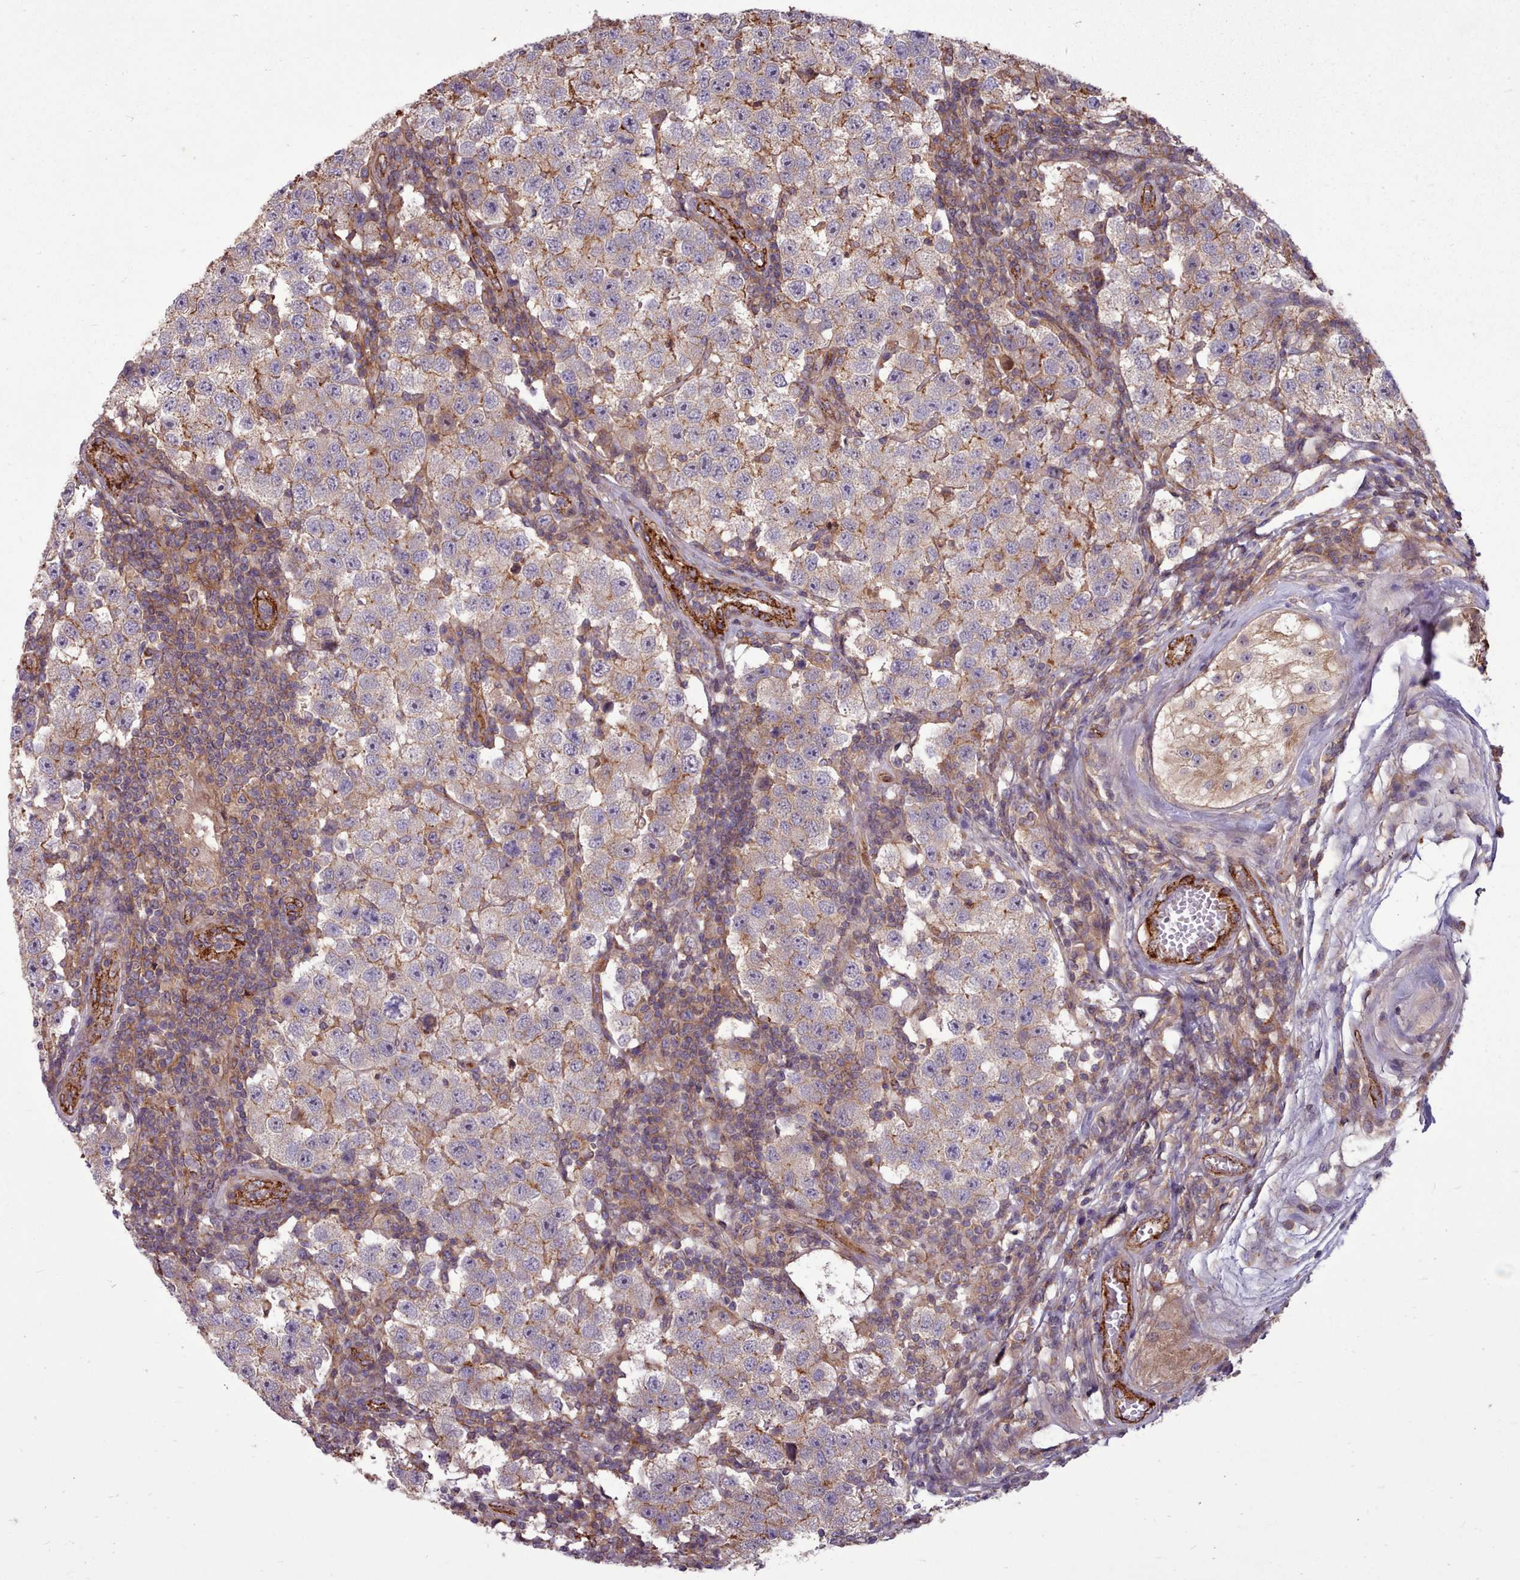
{"staining": {"intensity": "weak", "quantity": "<25%", "location": "cytoplasmic/membranous"}, "tissue": "testis cancer", "cell_type": "Tumor cells", "image_type": "cancer", "snomed": [{"axis": "morphology", "description": "Seminoma, NOS"}, {"axis": "topography", "description": "Testis"}], "caption": "Tumor cells show no significant staining in testis seminoma.", "gene": "STUB1", "patient": {"sex": "male", "age": 34}}